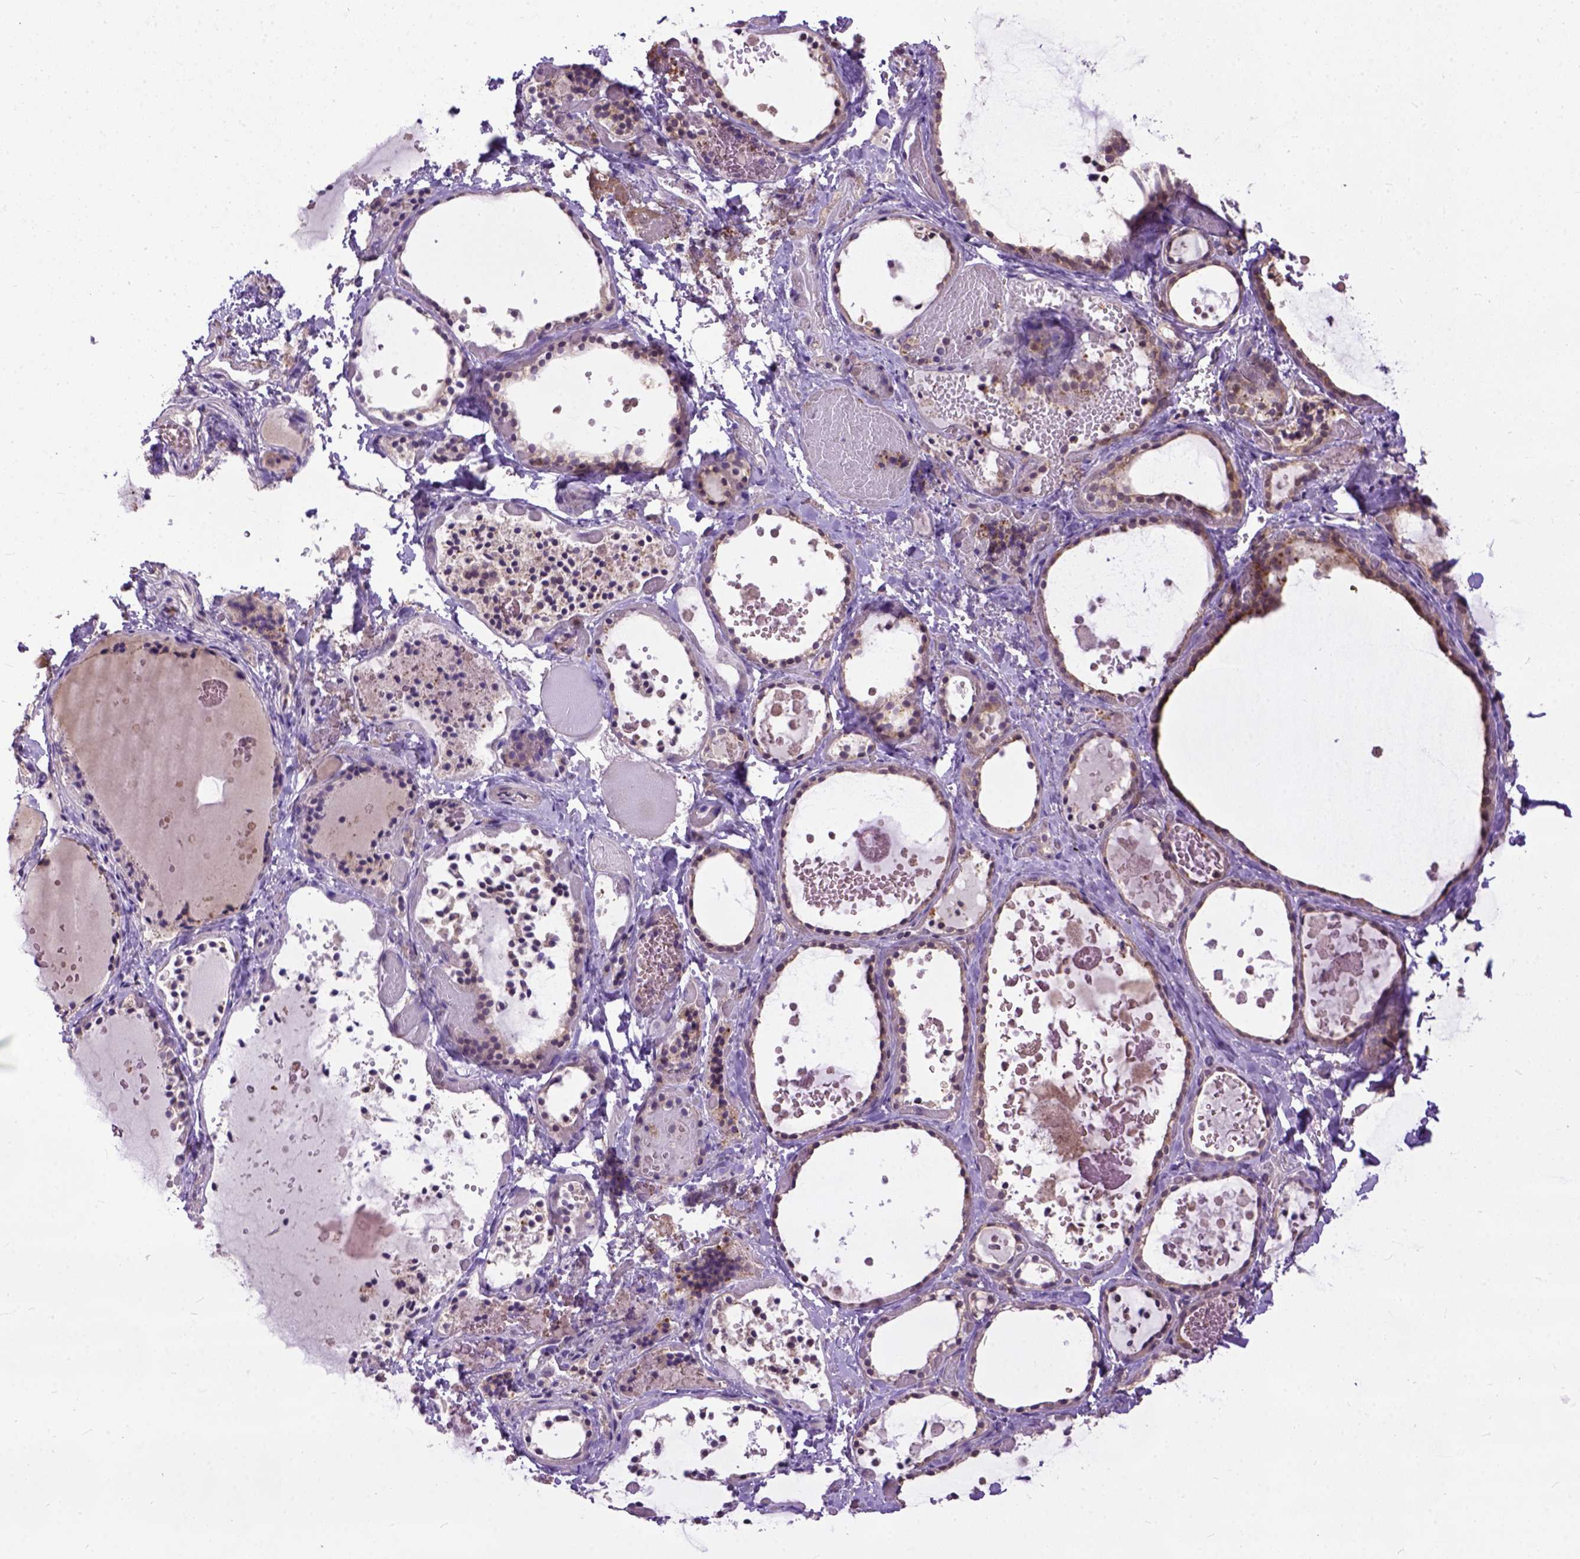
{"staining": {"intensity": "moderate", "quantity": ">75%", "location": "cytoplasmic/membranous"}, "tissue": "thyroid gland", "cell_type": "Glandular cells", "image_type": "normal", "snomed": [{"axis": "morphology", "description": "Normal tissue, NOS"}, {"axis": "topography", "description": "Thyroid gland"}], "caption": "Immunohistochemical staining of unremarkable human thyroid gland reveals moderate cytoplasmic/membranous protein staining in approximately >75% of glandular cells.", "gene": "CPNE1", "patient": {"sex": "female", "age": 56}}